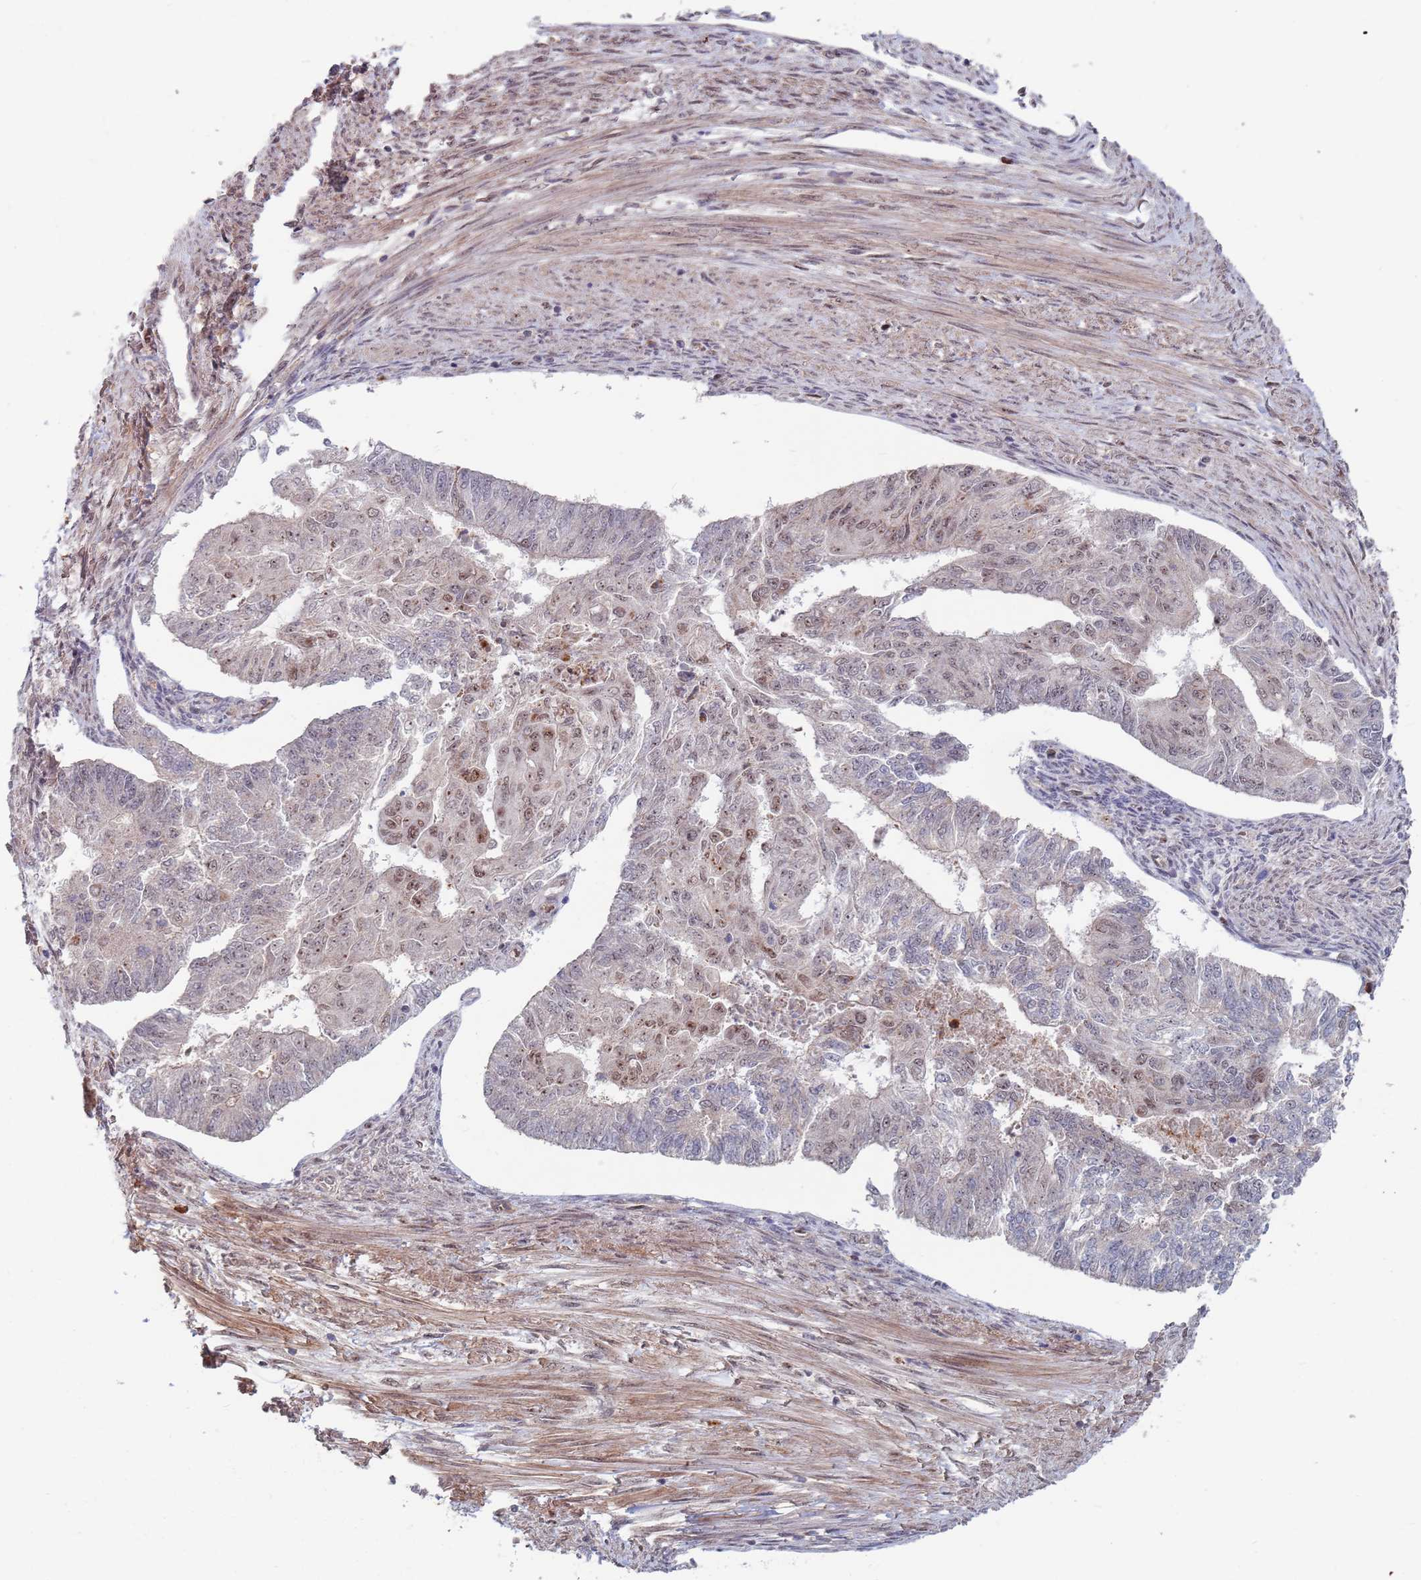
{"staining": {"intensity": "moderate", "quantity": "<25%", "location": "nuclear"}, "tissue": "endometrial cancer", "cell_type": "Tumor cells", "image_type": "cancer", "snomed": [{"axis": "morphology", "description": "Adenocarcinoma, NOS"}, {"axis": "topography", "description": "Endometrium"}], "caption": "A histopathology image of human endometrial cancer (adenocarcinoma) stained for a protein demonstrates moderate nuclear brown staining in tumor cells.", "gene": "RPP25", "patient": {"sex": "female", "age": 32}}